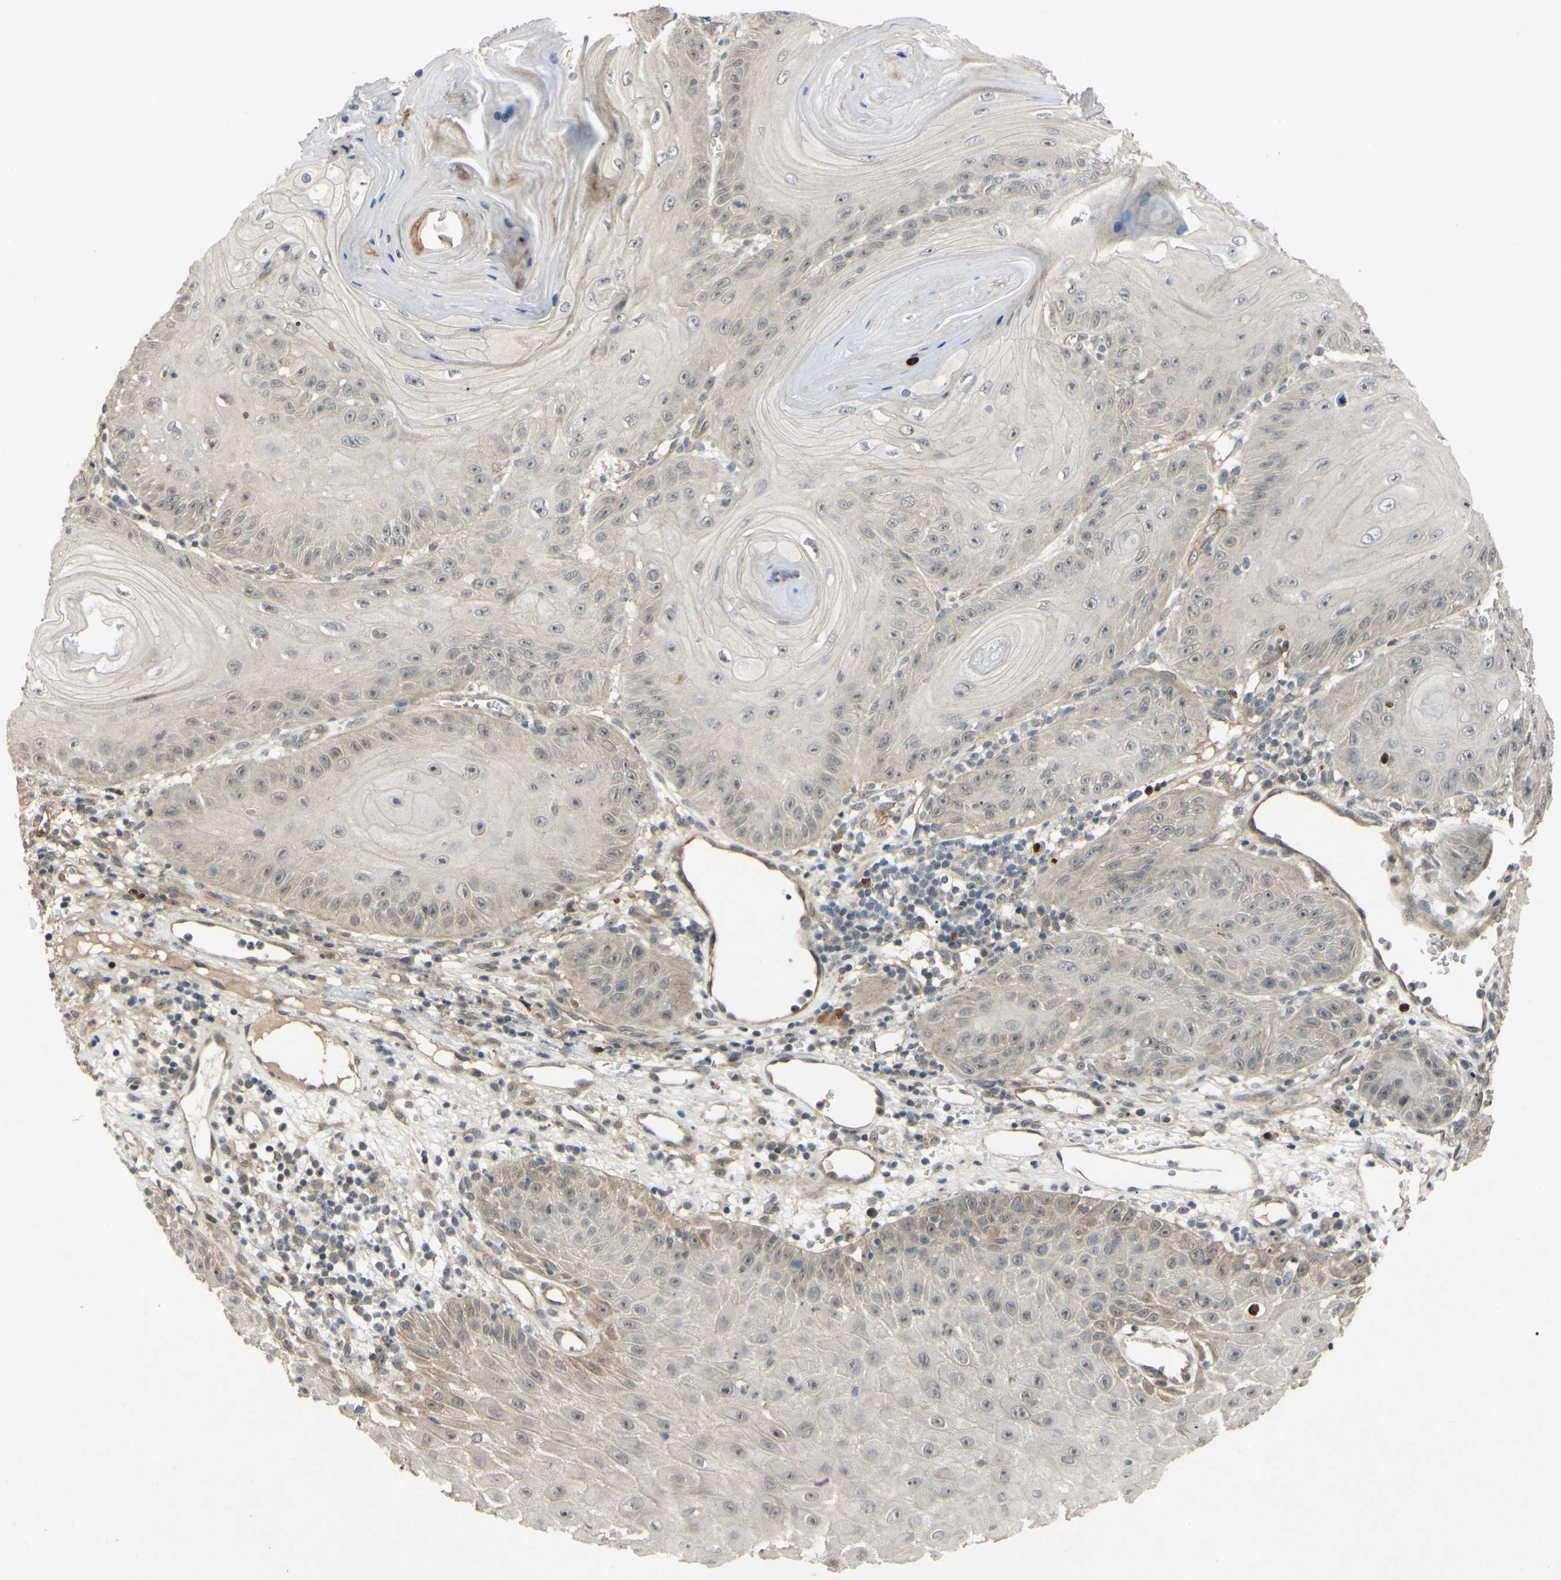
{"staining": {"intensity": "weak", "quantity": "<25%", "location": "cytoplasmic/membranous"}, "tissue": "skin cancer", "cell_type": "Tumor cells", "image_type": "cancer", "snomed": [{"axis": "morphology", "description": "Squamous cell carcinoma, NOS"}, {"axis": "topography", "description": "Skin"}], "caption": "Human skin cancer (squamous cell carcinoma) stained for a protein using immunohistochemistry exhibits no expression in tumor cells.", "gene": "ALK", "patient": {"sex": "female", "age": 78}}